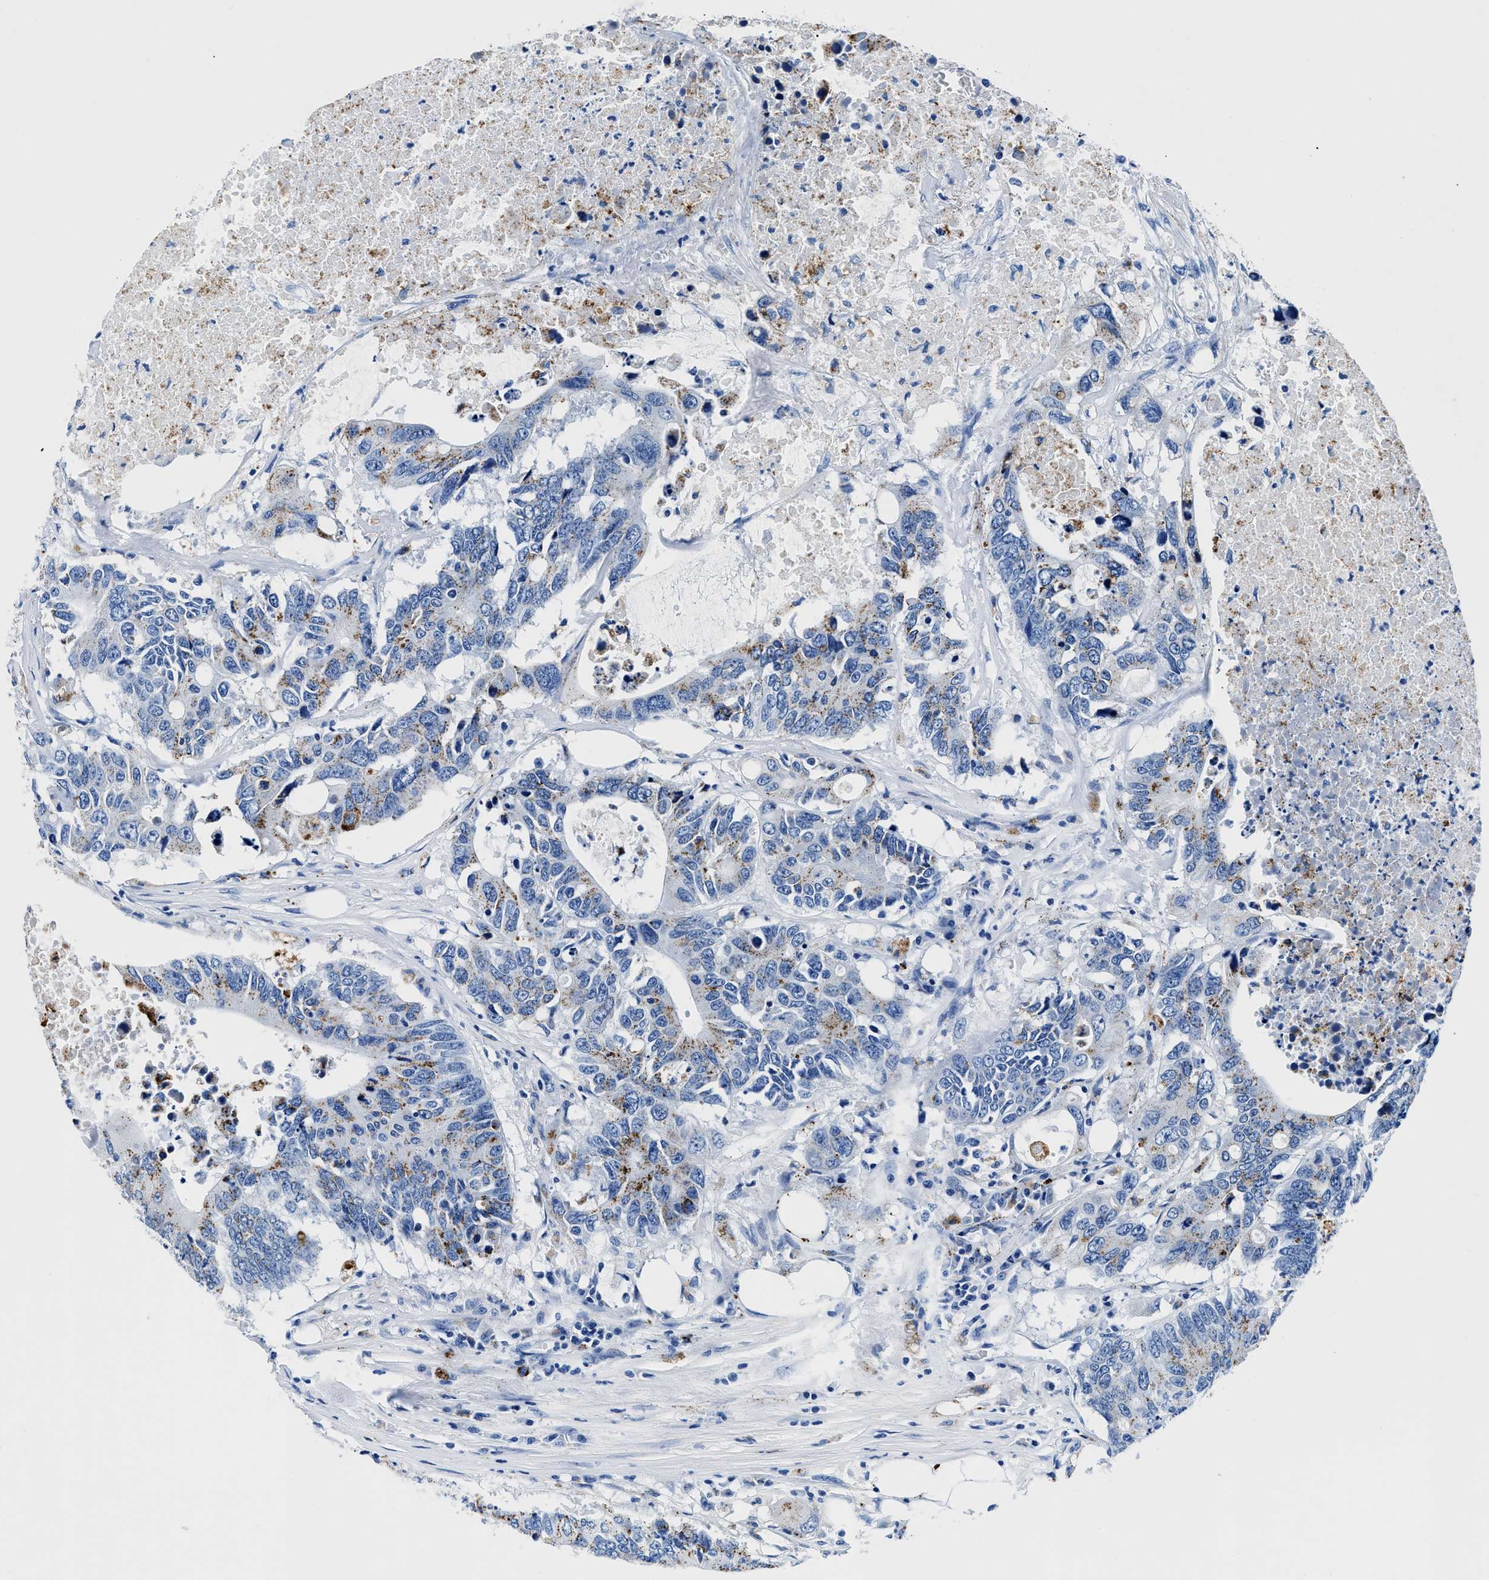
{"staining": {"intensity": "moderate", "quantity": "25%-75%", "location": "cytoplasmic/membranous"}, "tissue": "colorectal cancer", "cell_type": "Tumor cells", "image_type": "cancer", "snomed": [{"axis": "morphology", "description": "Adenocarcinoma, NOS"}, {"axis": "topography", "description": "Colon"}], "caption": "Immunohistochemical staining of colorectal cancer (adenocarcinoma) displays moderate cytoplasmic/membranous protein expression in about 25%-75% of tumor cells.", "gene": "OR14K1", "patient": {"sex": "male", "age": 71}}